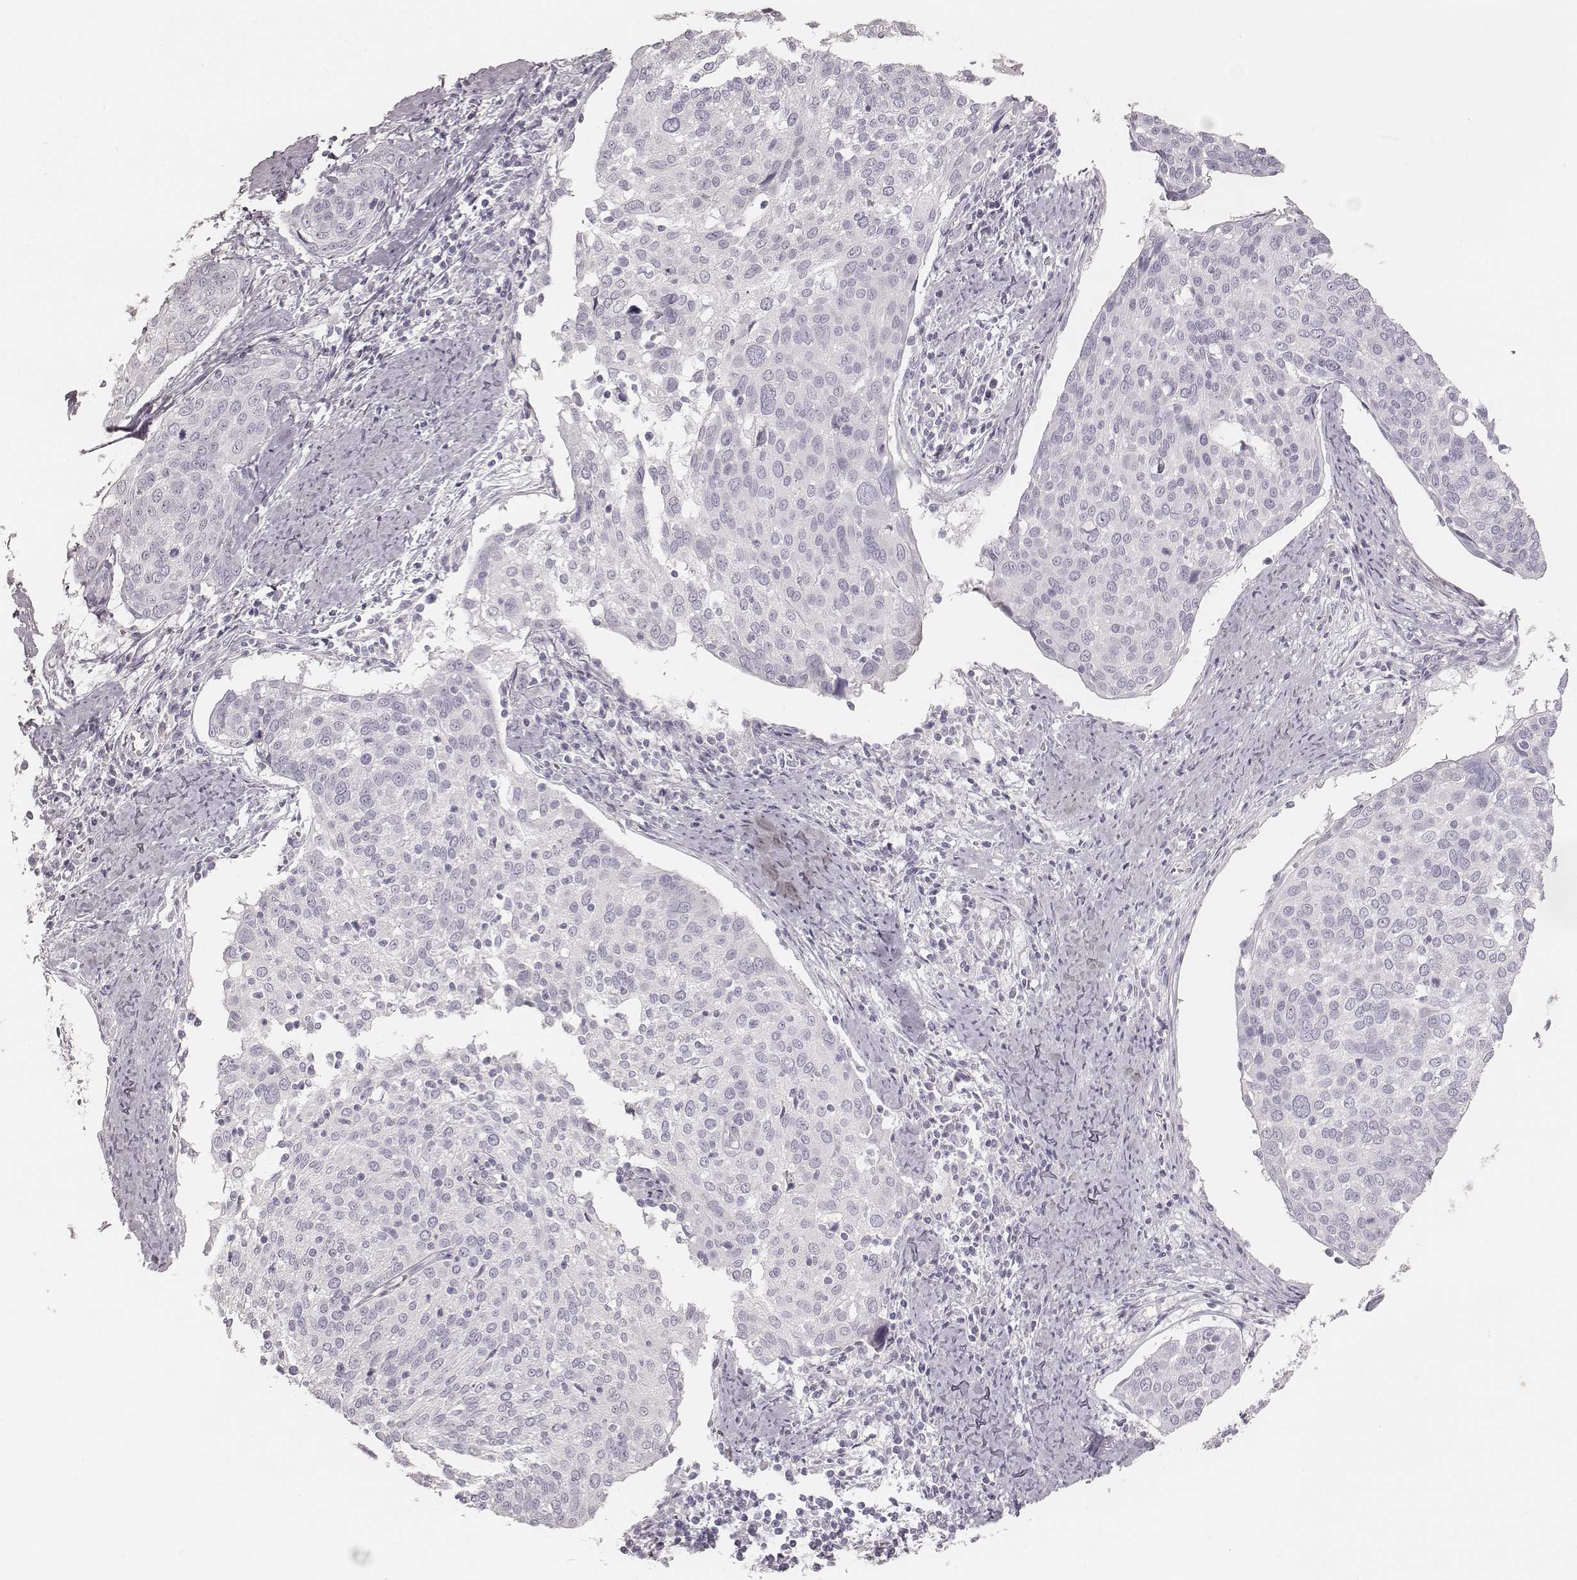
{"staining": {"intensity": "negative", "quantity": "none", "location": "none"}, "tissue": "cervical cancer", "cell_type": "Tumor cells", "image_type": "cancer", "snomed": [{"axis": "morphology", "description": "Squamous cell carcinoma, NOS"}, {"axis": "topography", "description": "Cervix"}], "caption": "The immunohistochemistry photomicrograph has no significant positivity in tumor cells of cervical cancer (squamous cell carcinoma) tissue.", "gene": "ZP4", "patient": {"sex": "female", "age": 39}}